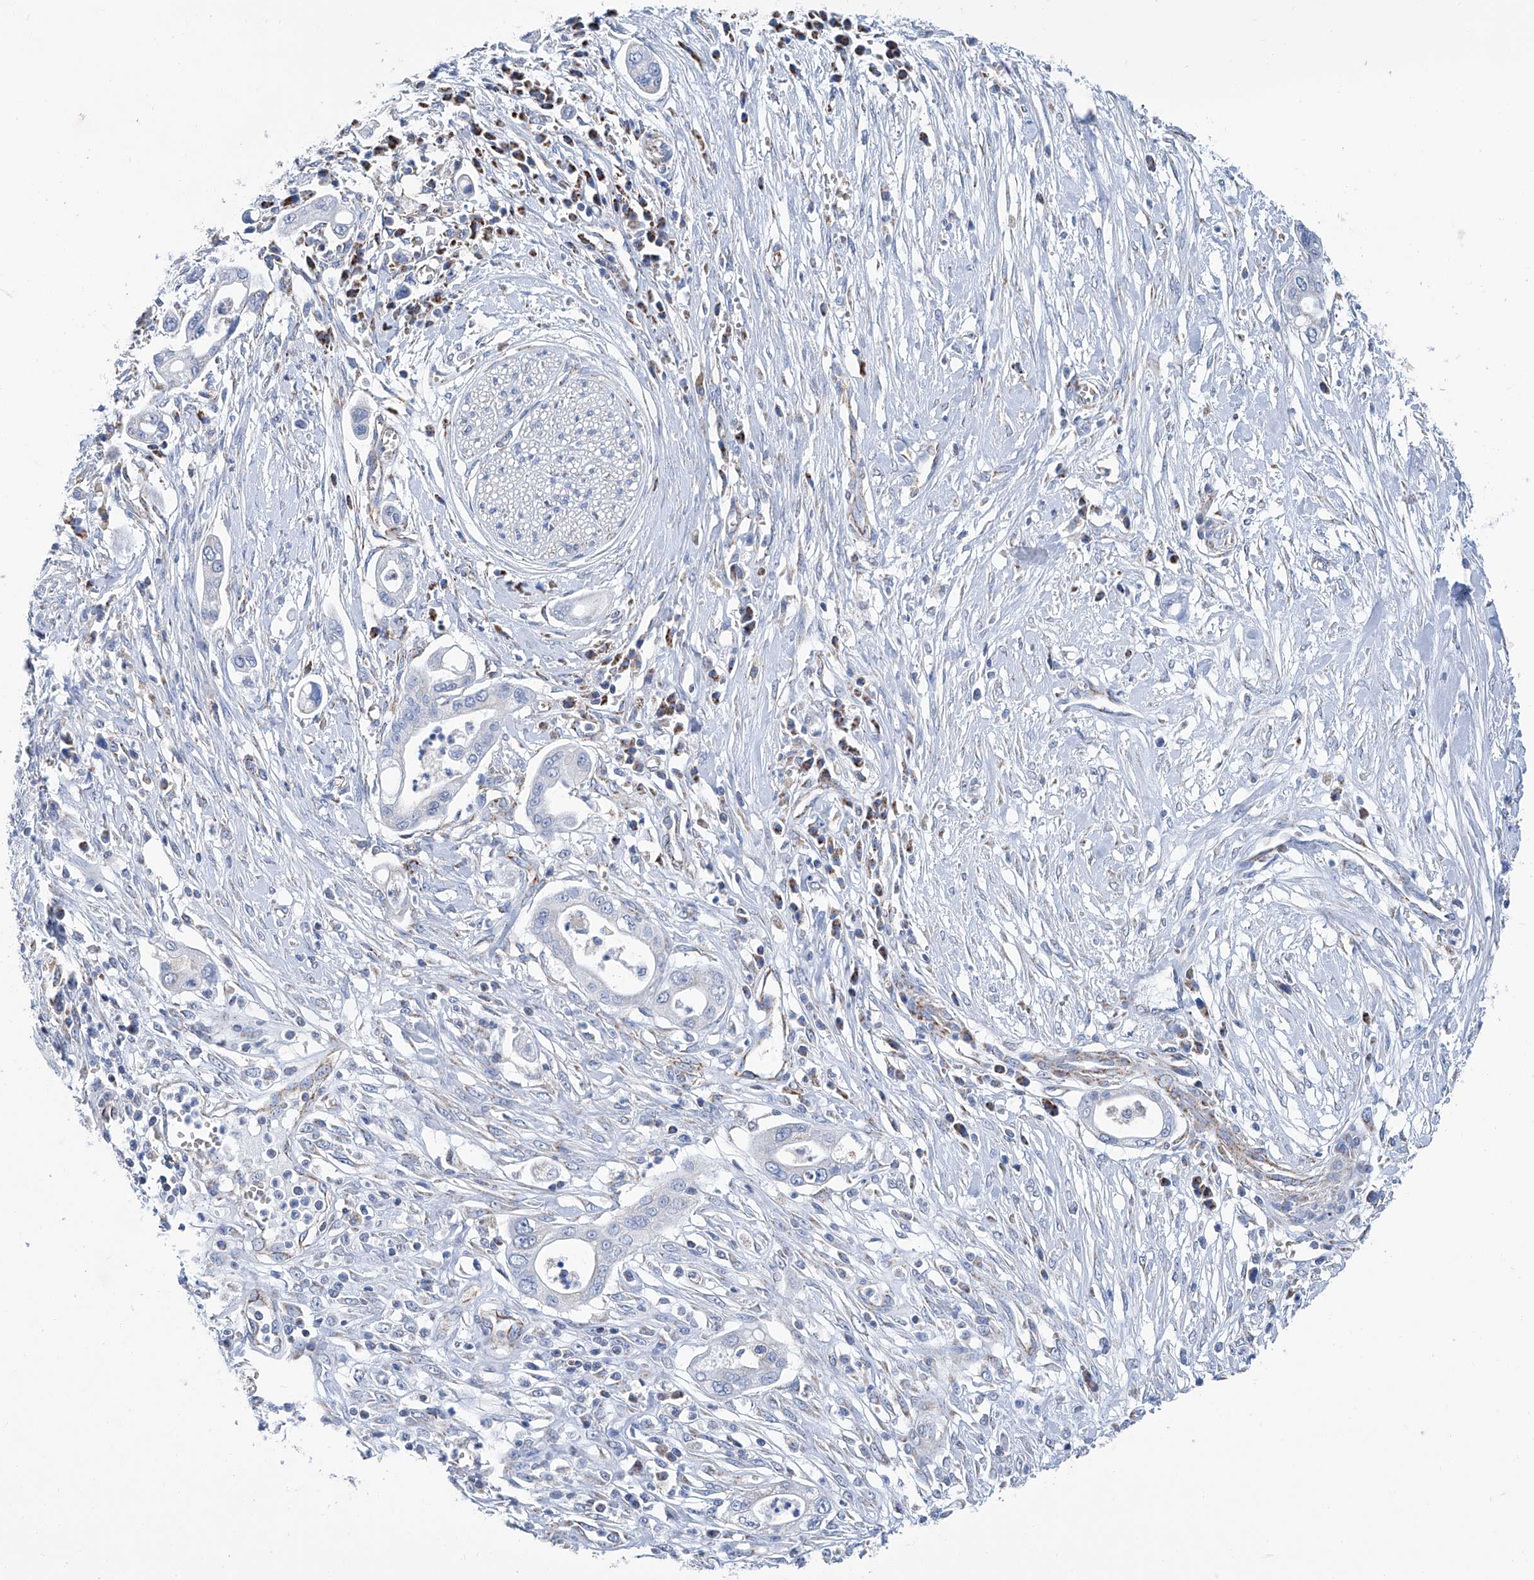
{"staining": {"intensity": "negative", "quantity": "none", "location": "none"}, "tissue": "pancreatic cancer", "cell_type": "Tumor cells", "image_type": "cancer", "snomed": [{"axis": "morphology", "description": "Adenocarcinoma, NOS"}, {"axis": "topography", "description": "Pancreas"}], "caption": "This is an IHC histopathology image of pancreatic cancer. There is no positivity in tumor cells.", "gene": "MT-ND1", "patient": {"sex": "male", "age": 68}}